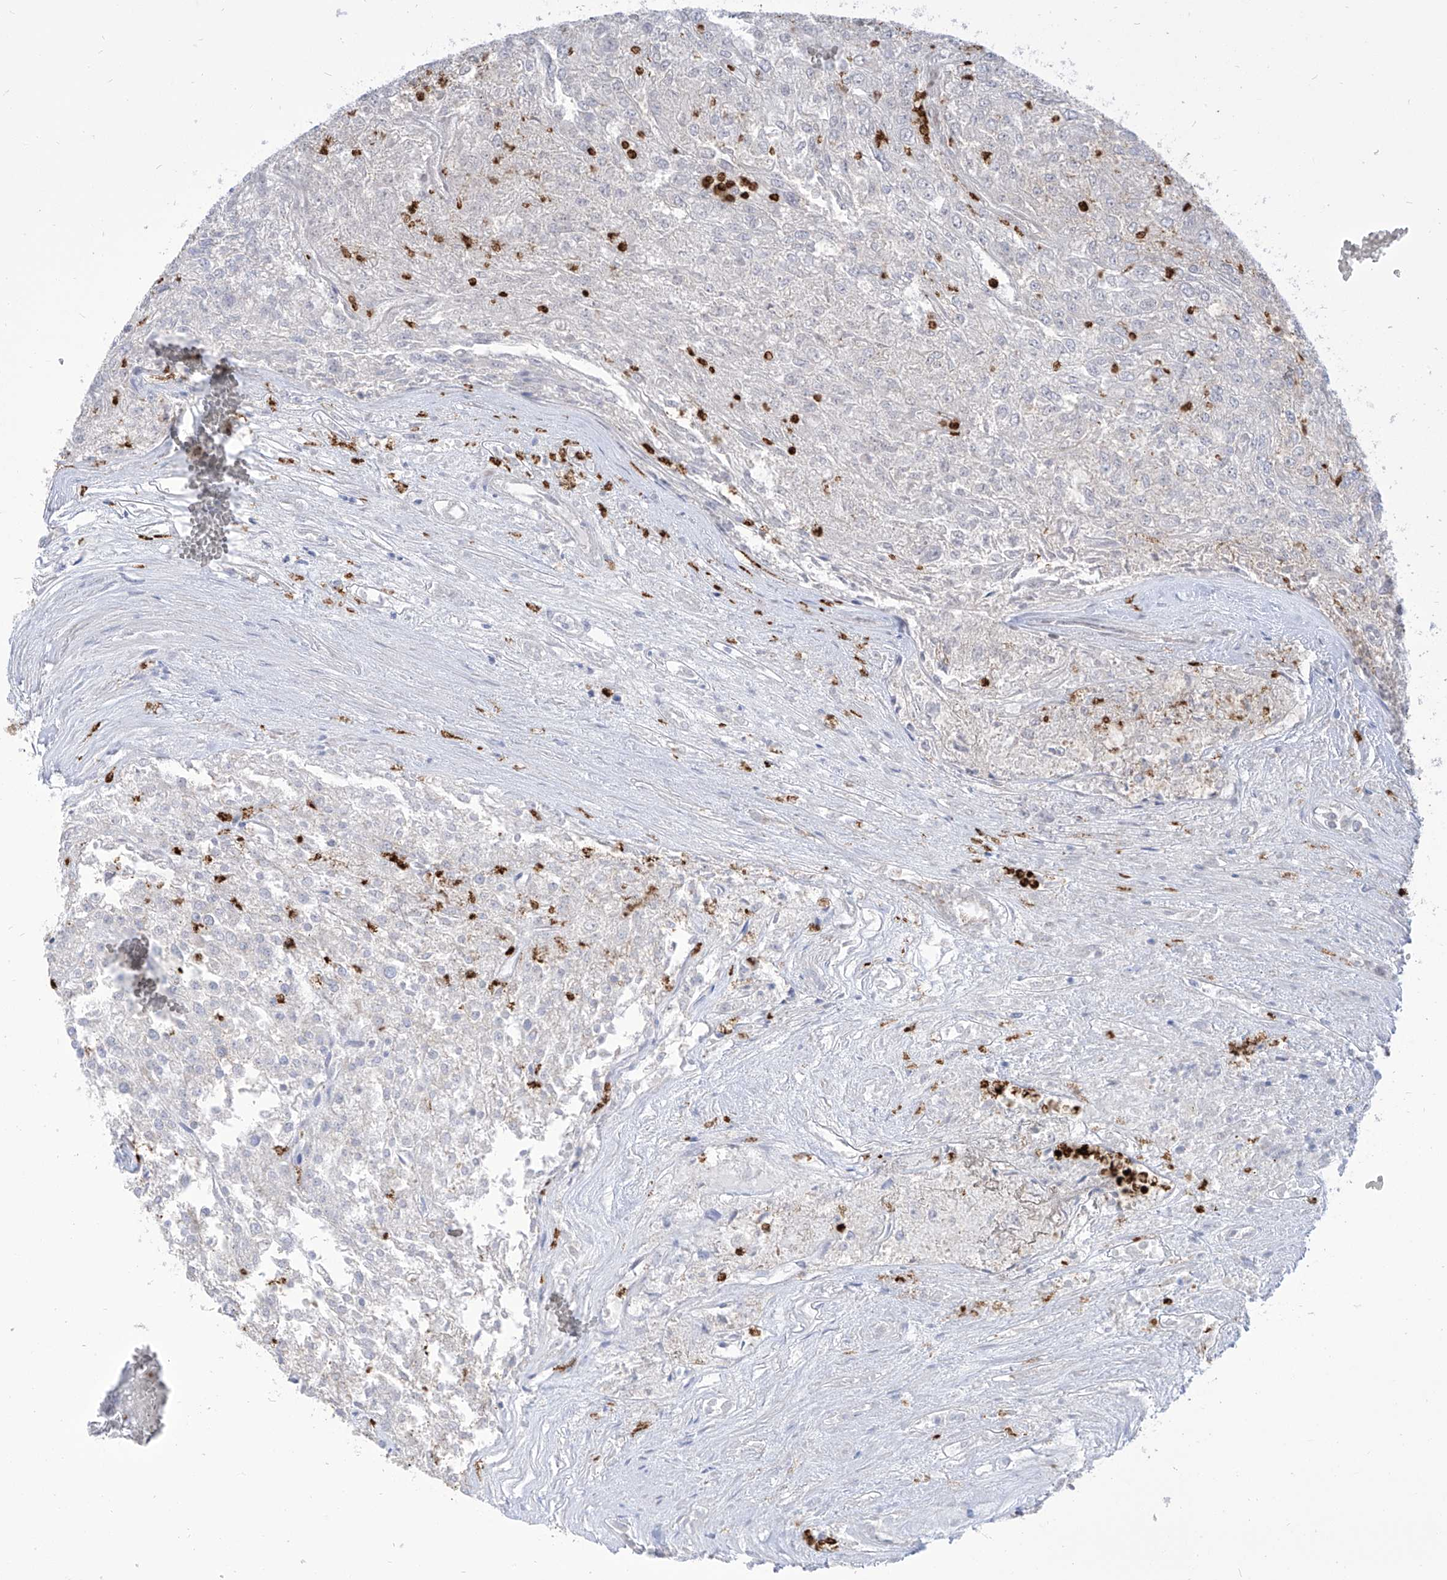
{"staining": {"intensity": "negative", "quantity": "none", "location": "none"}, "tissue": "renal cancer", "cell_type": "Tumor cells", "image_type": "cancer", "snomed": [{"axis": "morphology", "description": "Adenocarcinoma, NOS"}, {"axis": "topography", "description": "Kidney"}], "caption": "There is no significant positivity in tumor cells of renal adenocarcinoma. (Stains: DAB immunohistochemistry with hematoxylin counter stain, Microscopy: brightfield microscopy at high magnification).", "gene": "COQ3", "patient": {"sex": "female", "age": 54}}